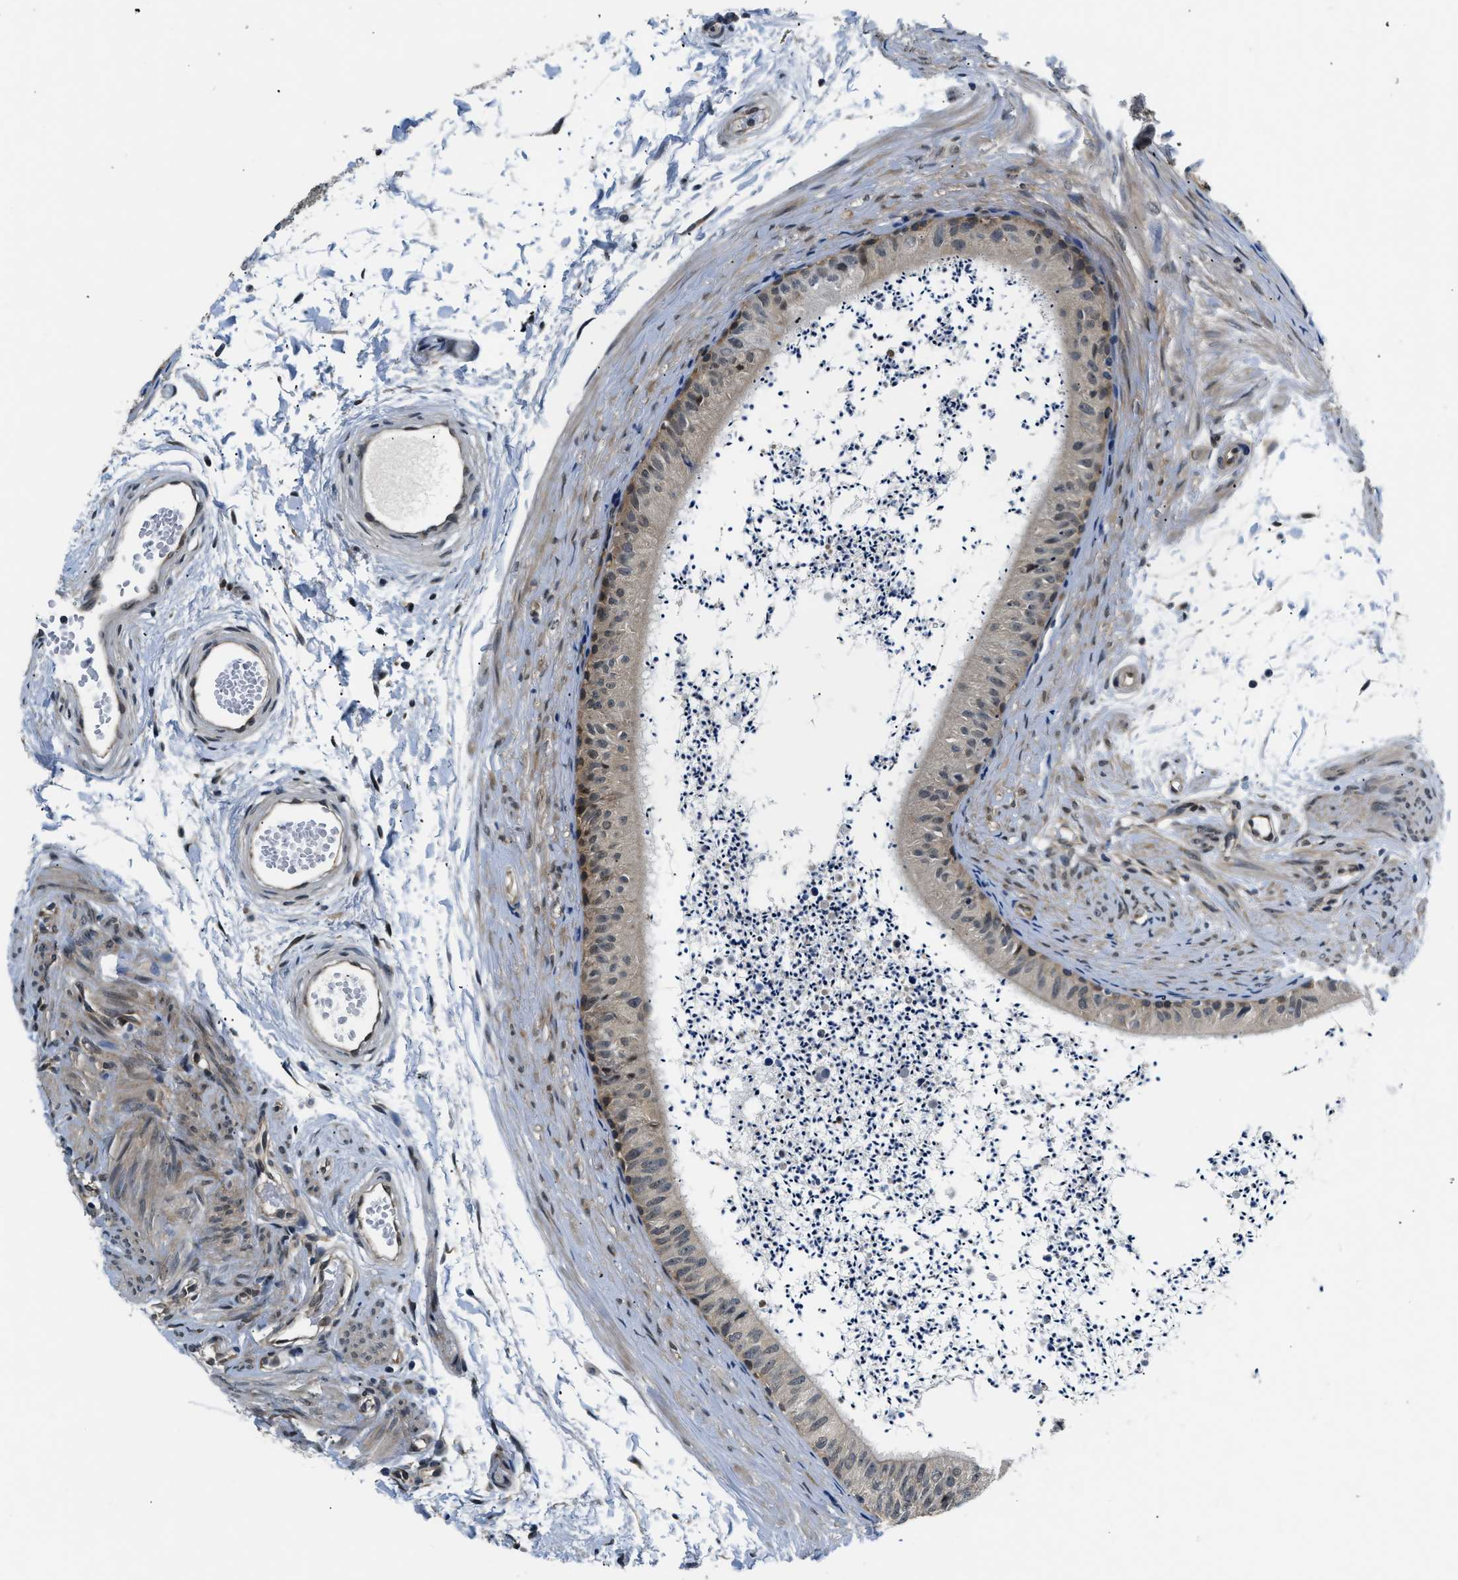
{"staining": {"intensity": "moderate", "quantity": "<25%", "location": "cytoplasmic/membranous"}, "tissue": "epididymis", "cell_type": "Glandular cells", "image_type": "normal", "snomed": [{"axis": "morphology", "description": "Normal tissue, NOS"}, {"axis": "topography", "description": "Epididymis"}], "caption": "Immunohistochemical staining of unremarkable epididymis reveals <25% levels of moderate cytoplasmic/membranous protein expression in about <25% of glandular cells. (Brightfield microscopy of DAB IHC at high magnification).", "gene": "SMAD4", "patient": {"sex": "male", "age": 56}}